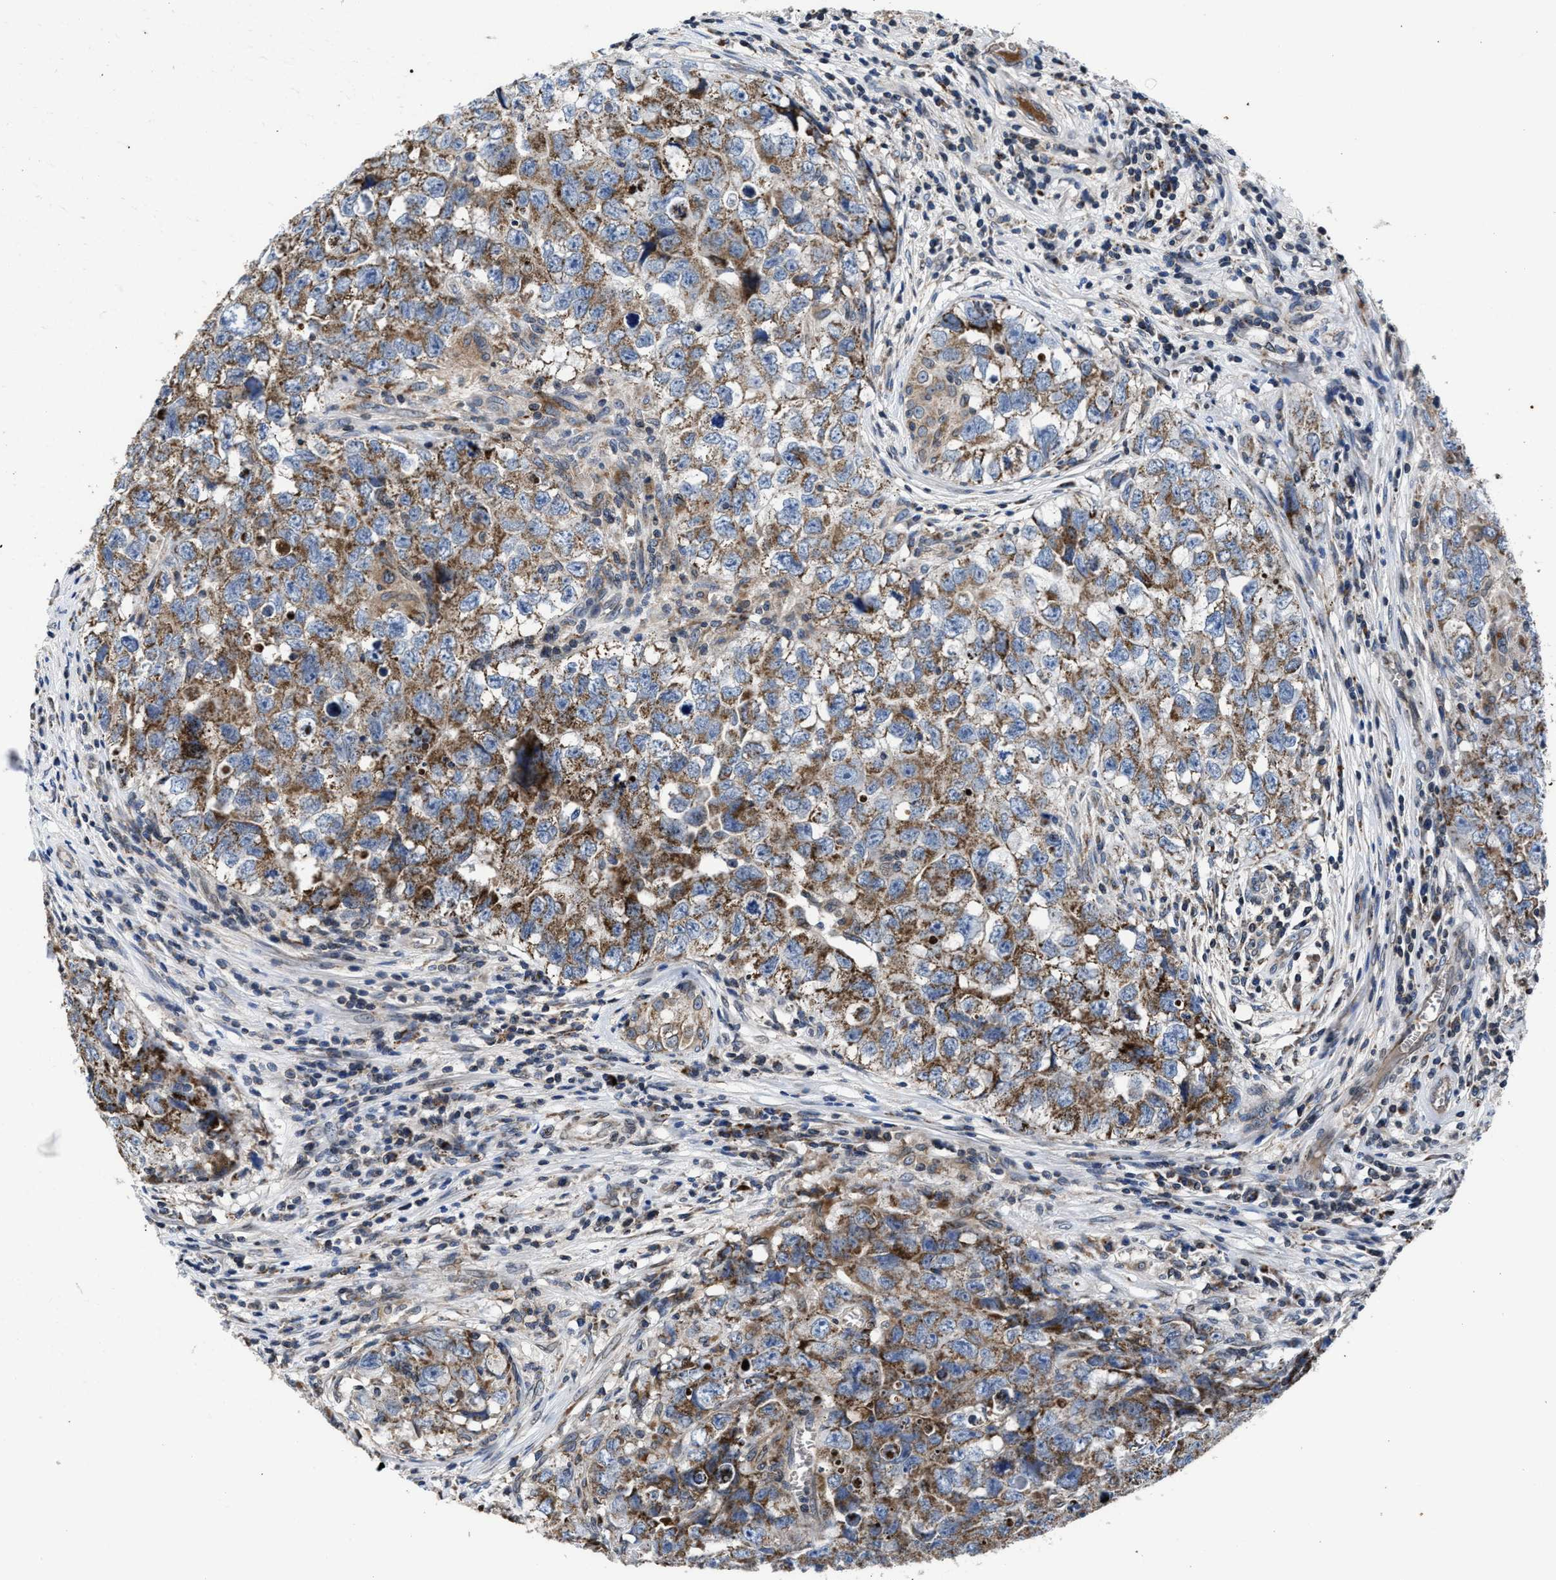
{"staining": {"intensity": "moderate", "quantity": ">75%", "location": "cytoplasmic/membranous"}, "tissue": "testis cancer", "cell_type": "Tumor cells", "image_type": "cancer", "snomed": [{"axis": "morphology", "description": "Seminoma, NOS"}, {"axis": "morphology", "description": "Carcinoma, Embryonal, NOS"}, {"axis": "topography", "description": "Testis"}], "caption": "Protein expression analysis of embryonal carcinoma (testis) demonstrates moderate cytoplasmic/membranous expression in about >75% of tumor cells.", "gene": "CACNA1D", "patient": {"sex": "male", "age": 43}}